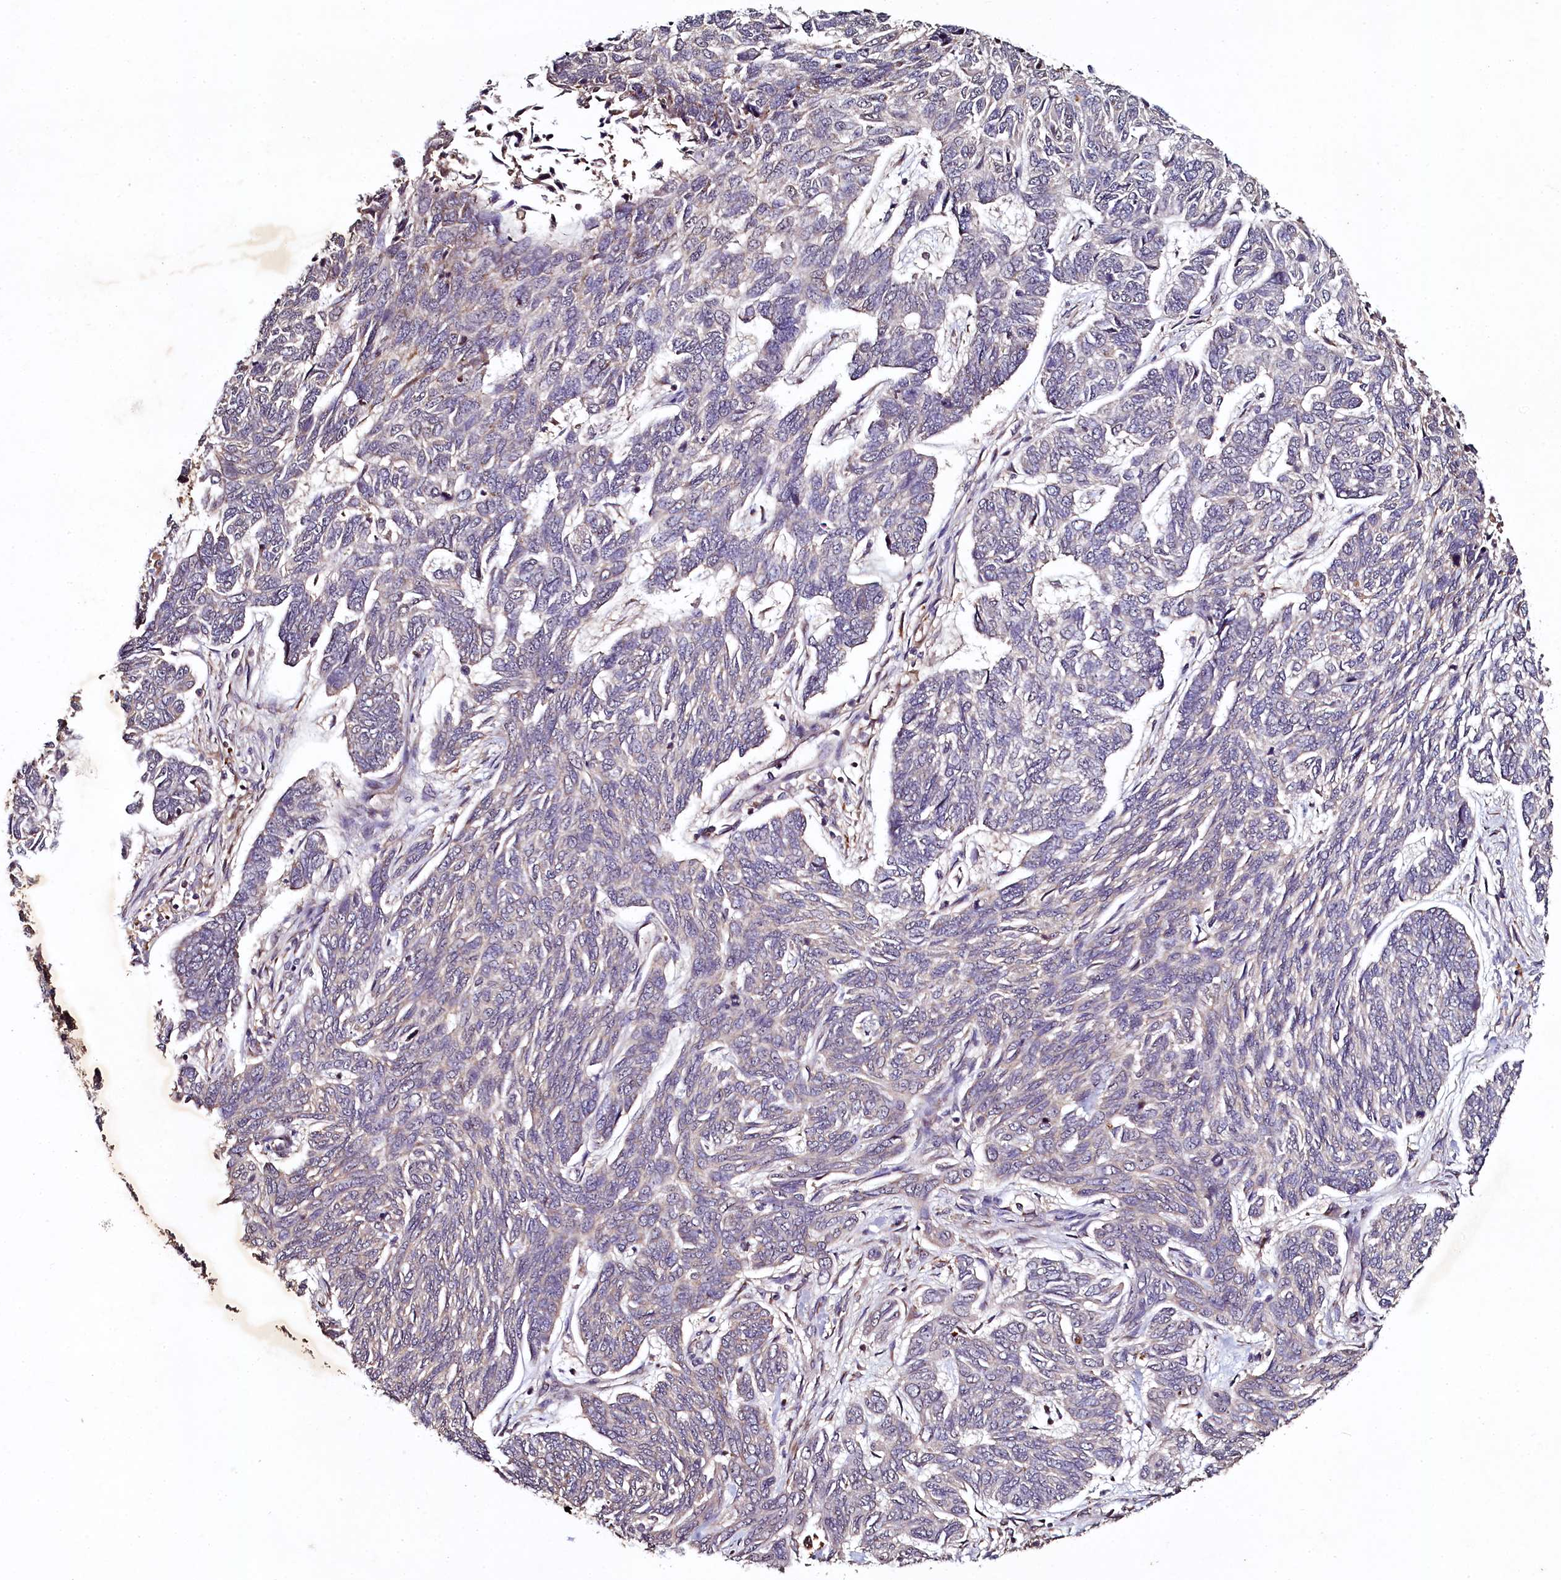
{"staining": {"intensity": "weak", "quantity": "<25%", "location": "cytoplasmic/membranous"}, "tissue": "skin cancer", "cell_type": "Tumor cells", "image_type": "cancer", "snomed": [{"axis": "morphology", "description": "Basal cell carcinoma"}, {"axis": "topography", "description": "Skin"}], "caption": "This is an IHC image of skin cancer (basal cell carcinoma). There is no positivity in tumor cells.", "gene": "SEC24C", "patient": {"sex": "female", "age": 65}}